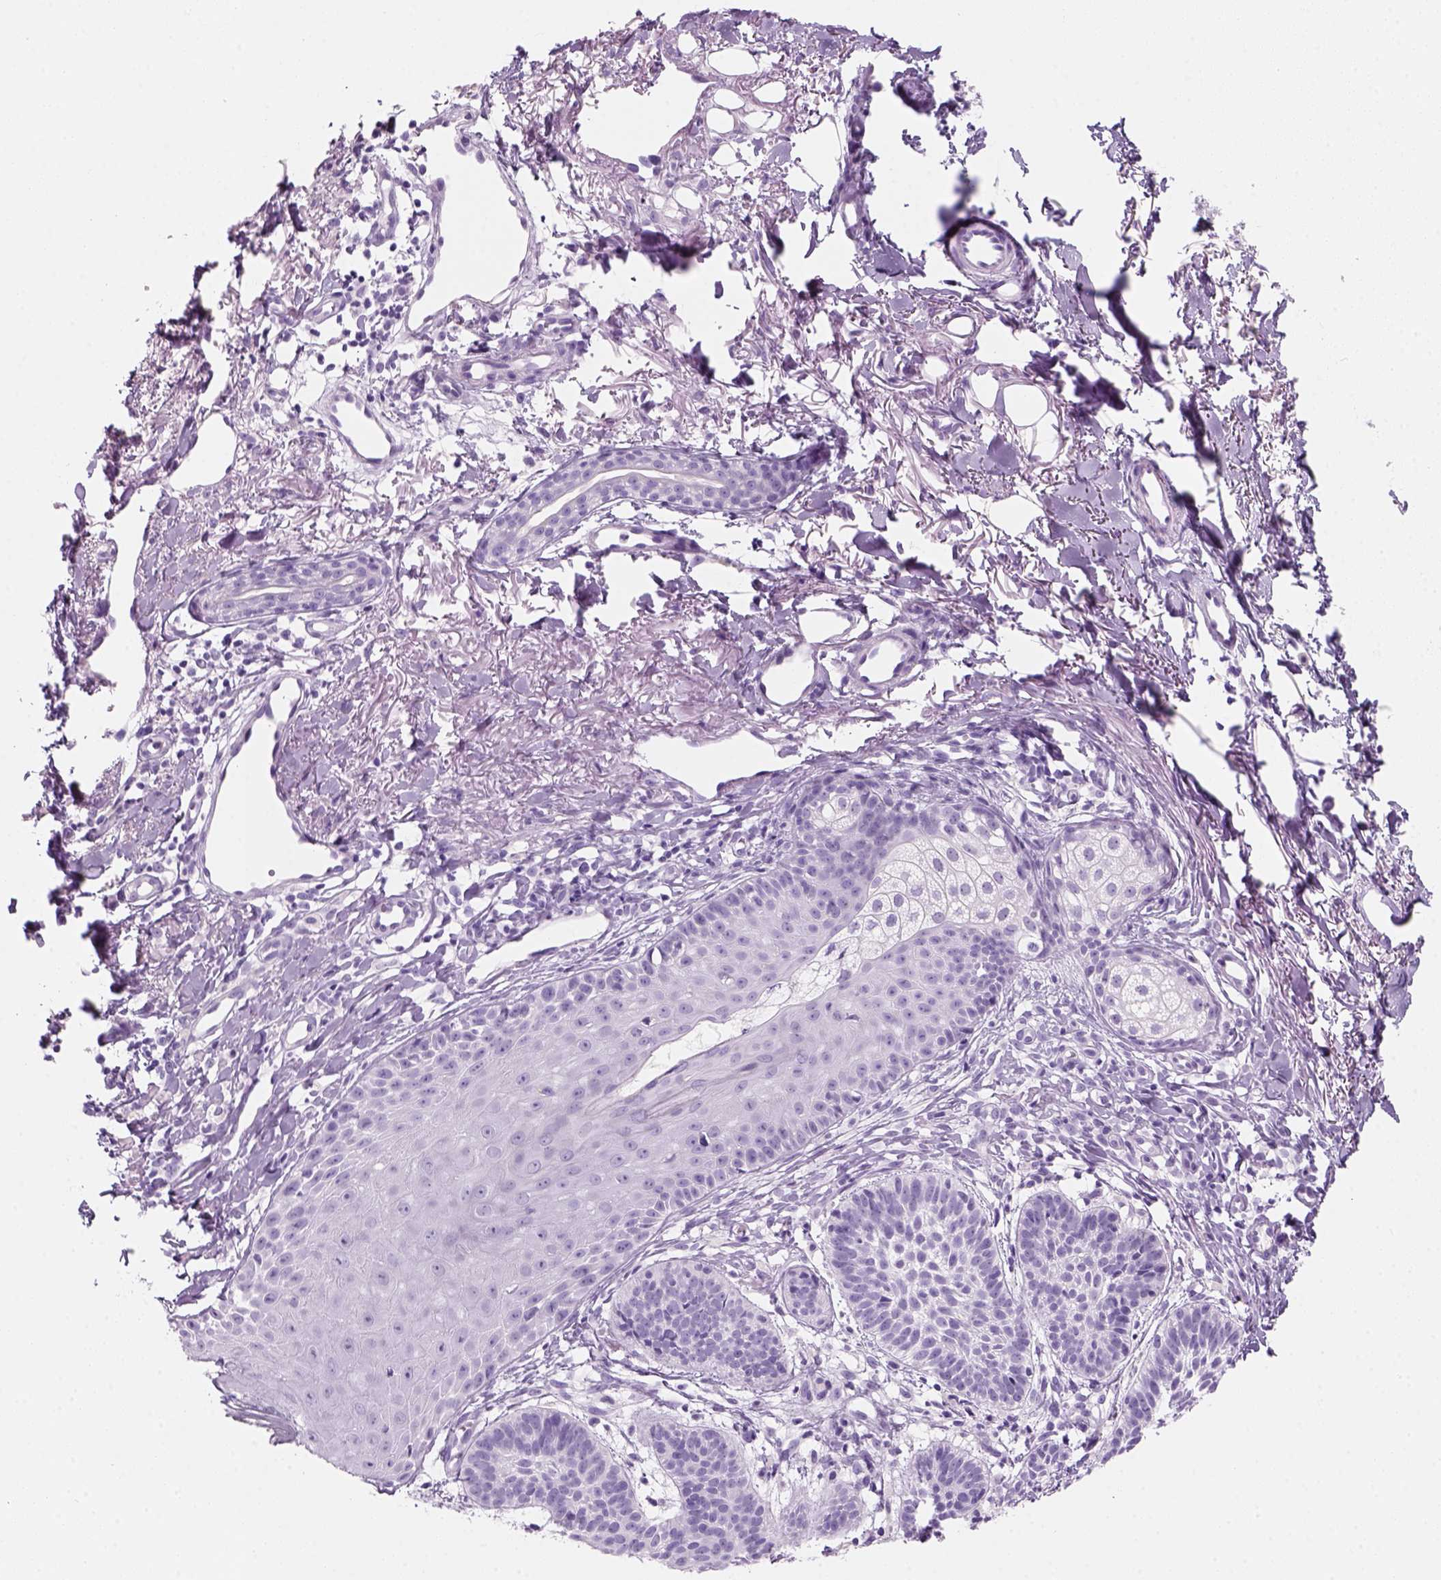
{"staining": {"intensity": "negative", "quantity": "none", "location": "none"}, "tissue": "skin cancer", "cell_type": "Tumor cells", "image_type": "cancer", "snomed": [{"axis": "morphology", "description": "Basal cell carcinoma"}, {"axis": "topography", "description": "Skin"}], "caption": "The photomicrograph exhibits no staining of tumor cells in basal cell carcinoma (skin).", "gene": "KRTAP11-1", "patient": {"sex": "male", "age": 72}}